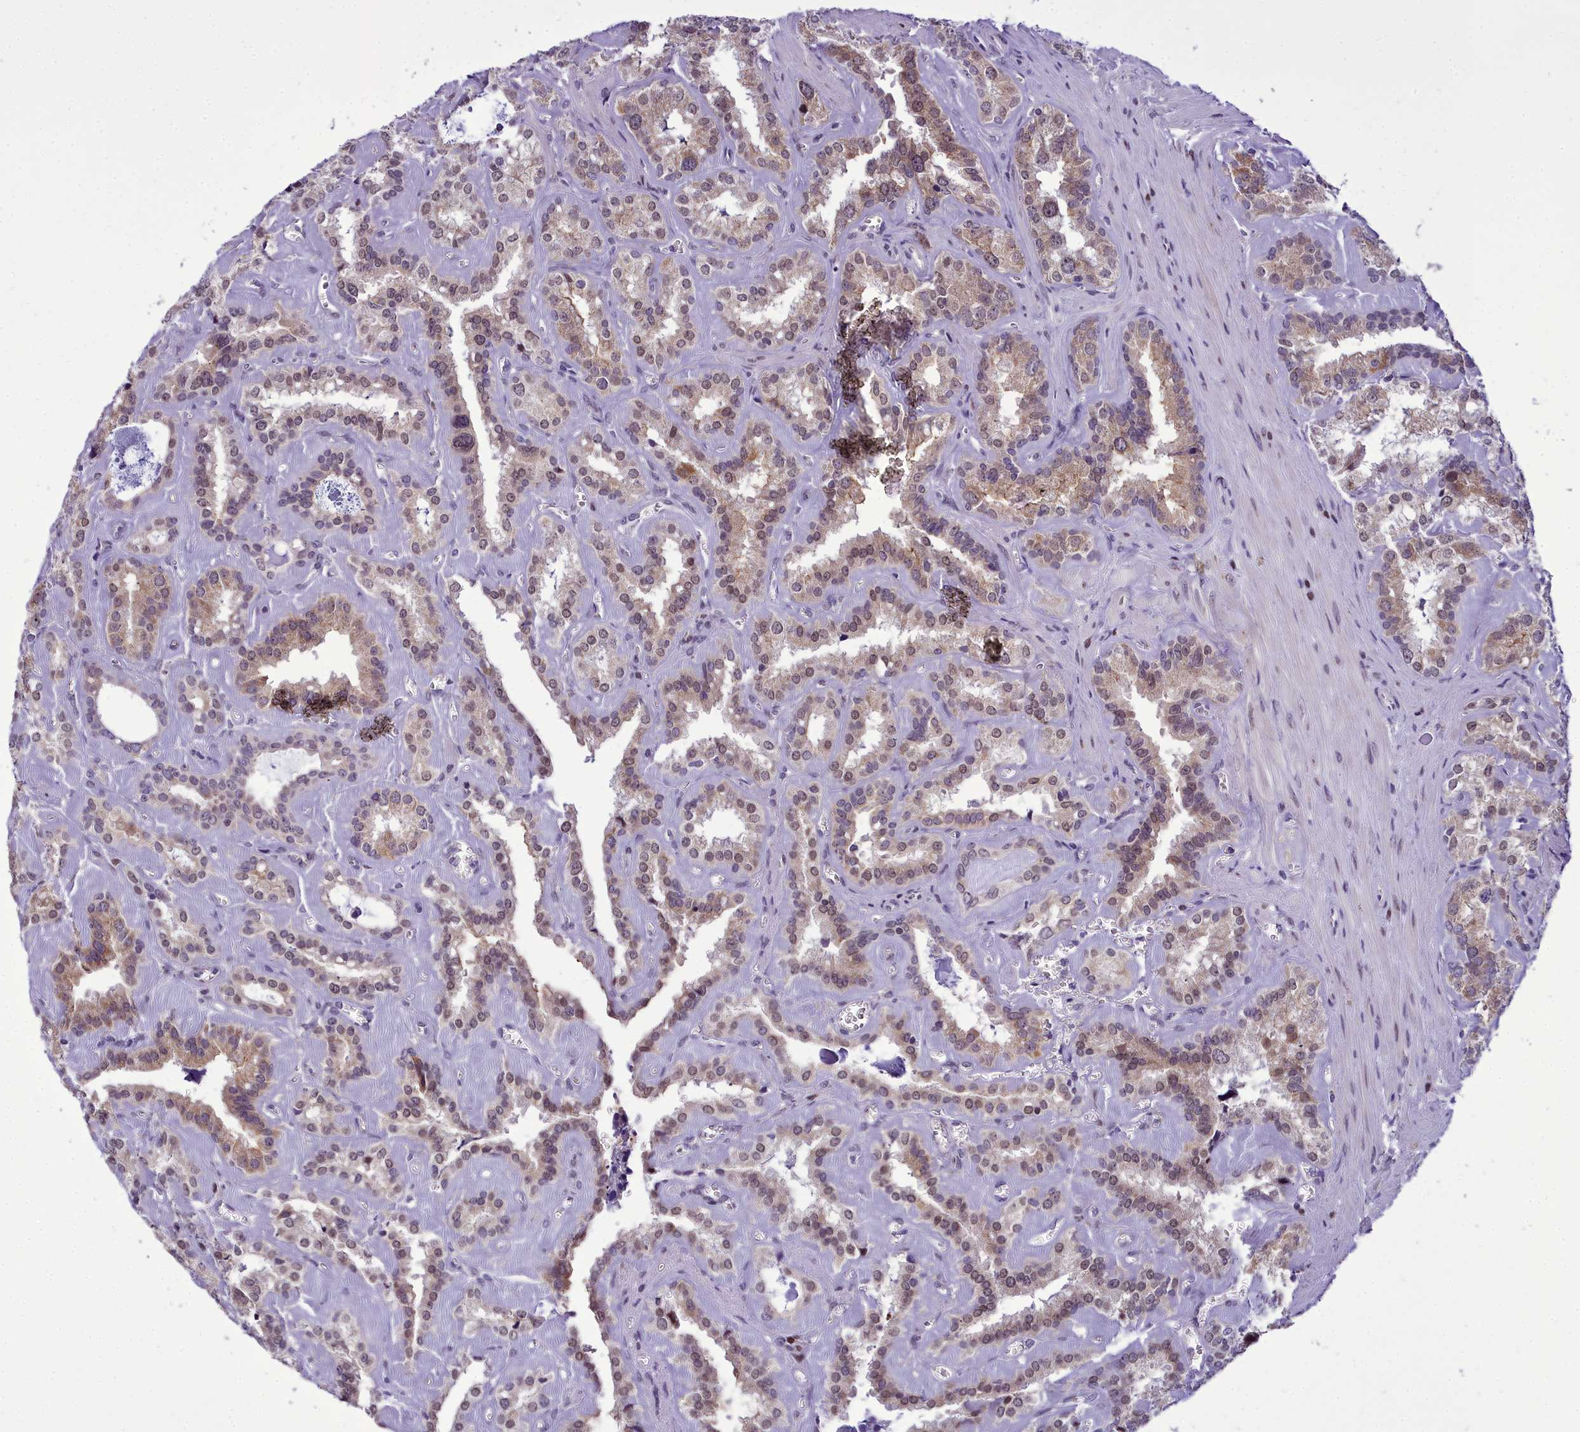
{"staining": {"intensity": "weak", "quantity": ">75%", "location": "cytoplasmic/membranous,nuclear"}, "tissue": "seminal vesicle", "cell_type": "Glandular cells", "image_type": "normal", "snomed": [{"axis": "morphology", "description": "Normal tissue, NOS"}, {"axis": "topography", "description": "Prostate"}, {"axis": "topography", "description": "Seminal veicle"}], "caption": "Immunohistochemistry (IHC) of unremarkable seminal vesicle displays low levels of weak cytoplasmic/membranous,nuclear expression in approximately >75% of glandular cells.", "gene": "B9D2", "patient": {"sex": "male", "age": 59}}